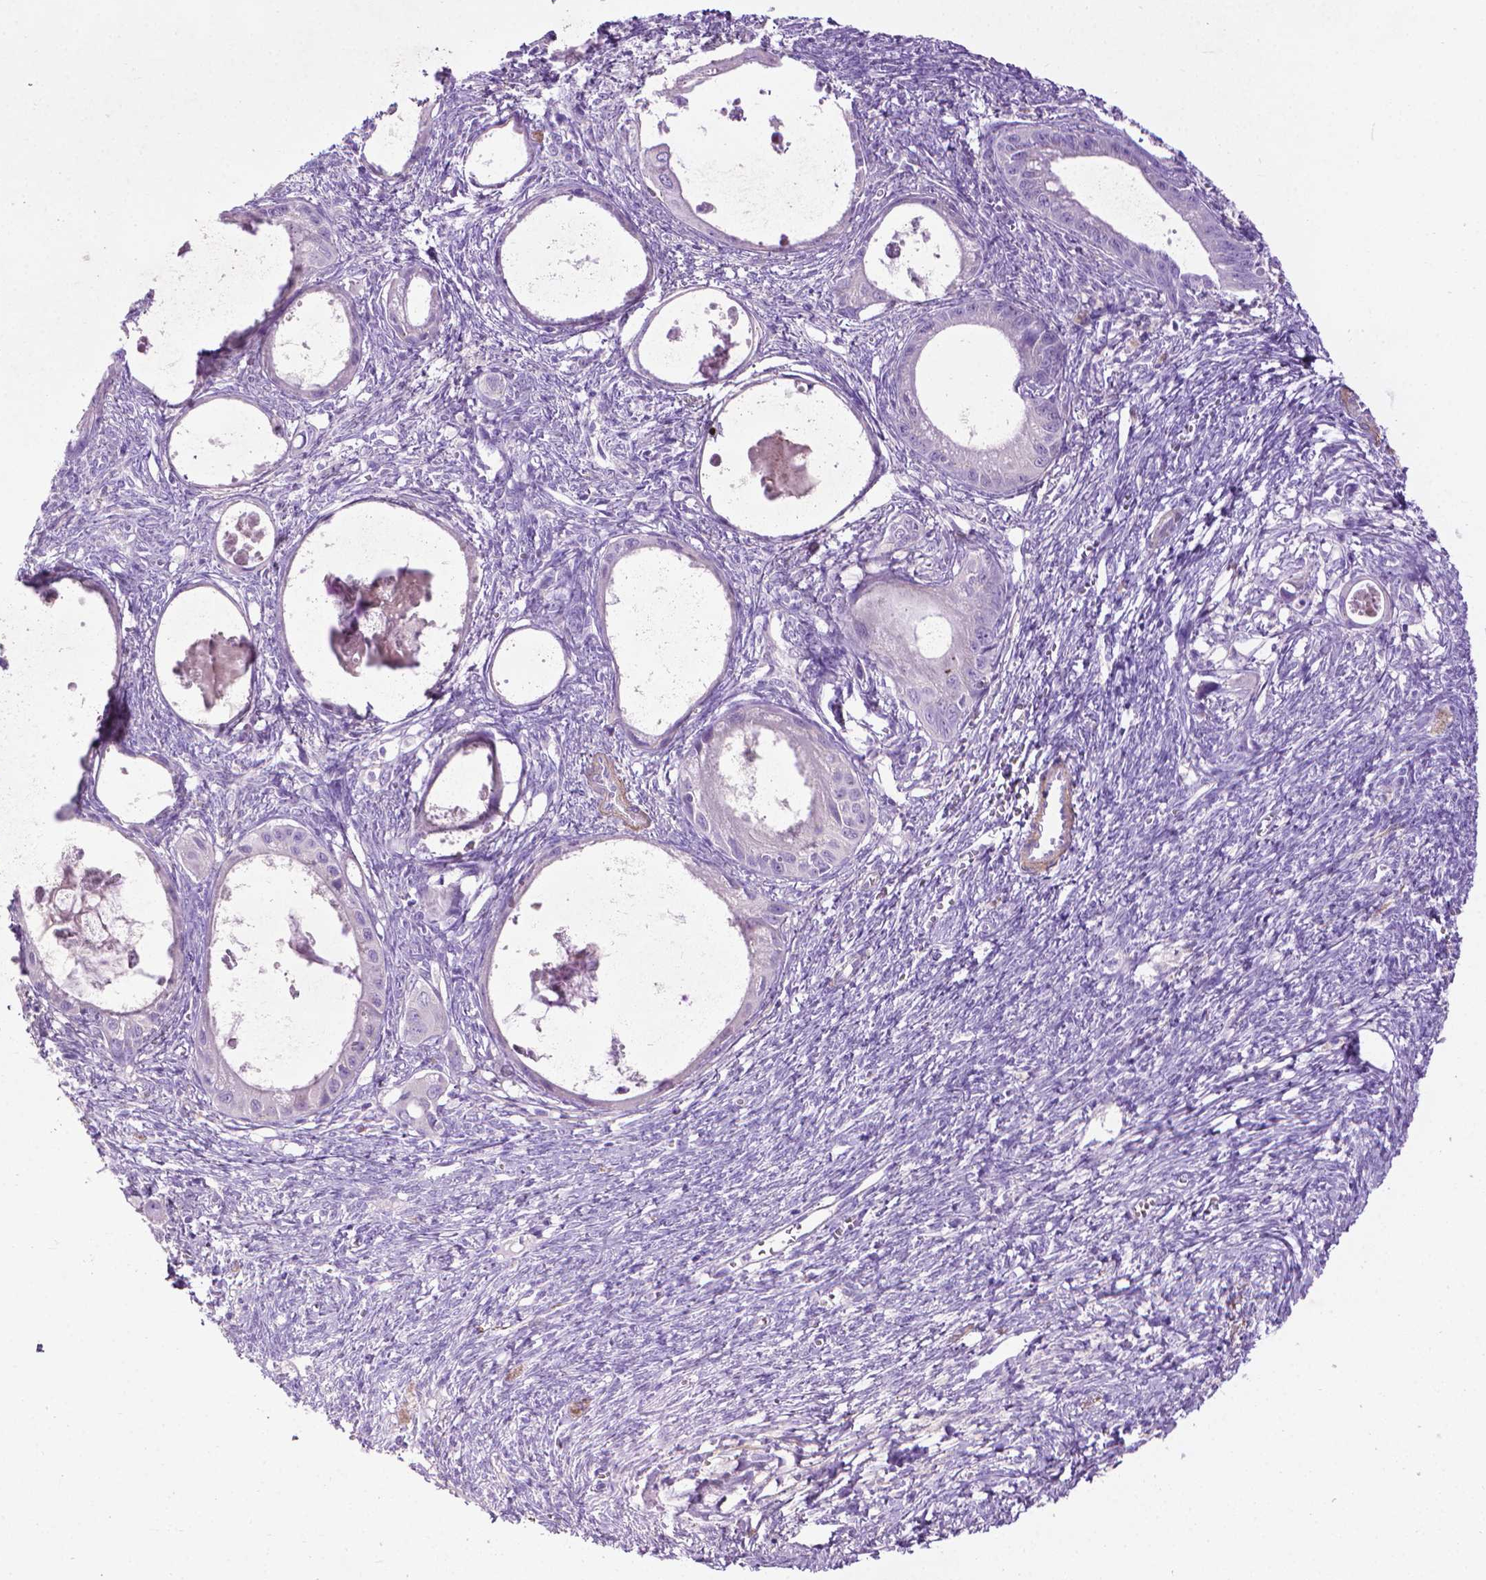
{"staining": {"intensity": "negative", "quantity": "none", "location": "none"}, "tissue": "ovarian cancer", "cell_type": "Tumor cells", "image_type": "cancer", "snomed": [{"axis": "morphology", "description": "Cystadenocarcinoma, mucinous, NOS"}, {"axis": "topography", "description": "Ovary"}], "caption": "DAB (3,3'-diaminobenzidine) immunohistochemical staining of ovarian cancer (mucinous cystadenocarcinoma) demonstrates no significant positivity in tumor cells. Nuclei are stained in blue.", "gene": "AQP10", "patient": {"sex": "female", "age": 64}}